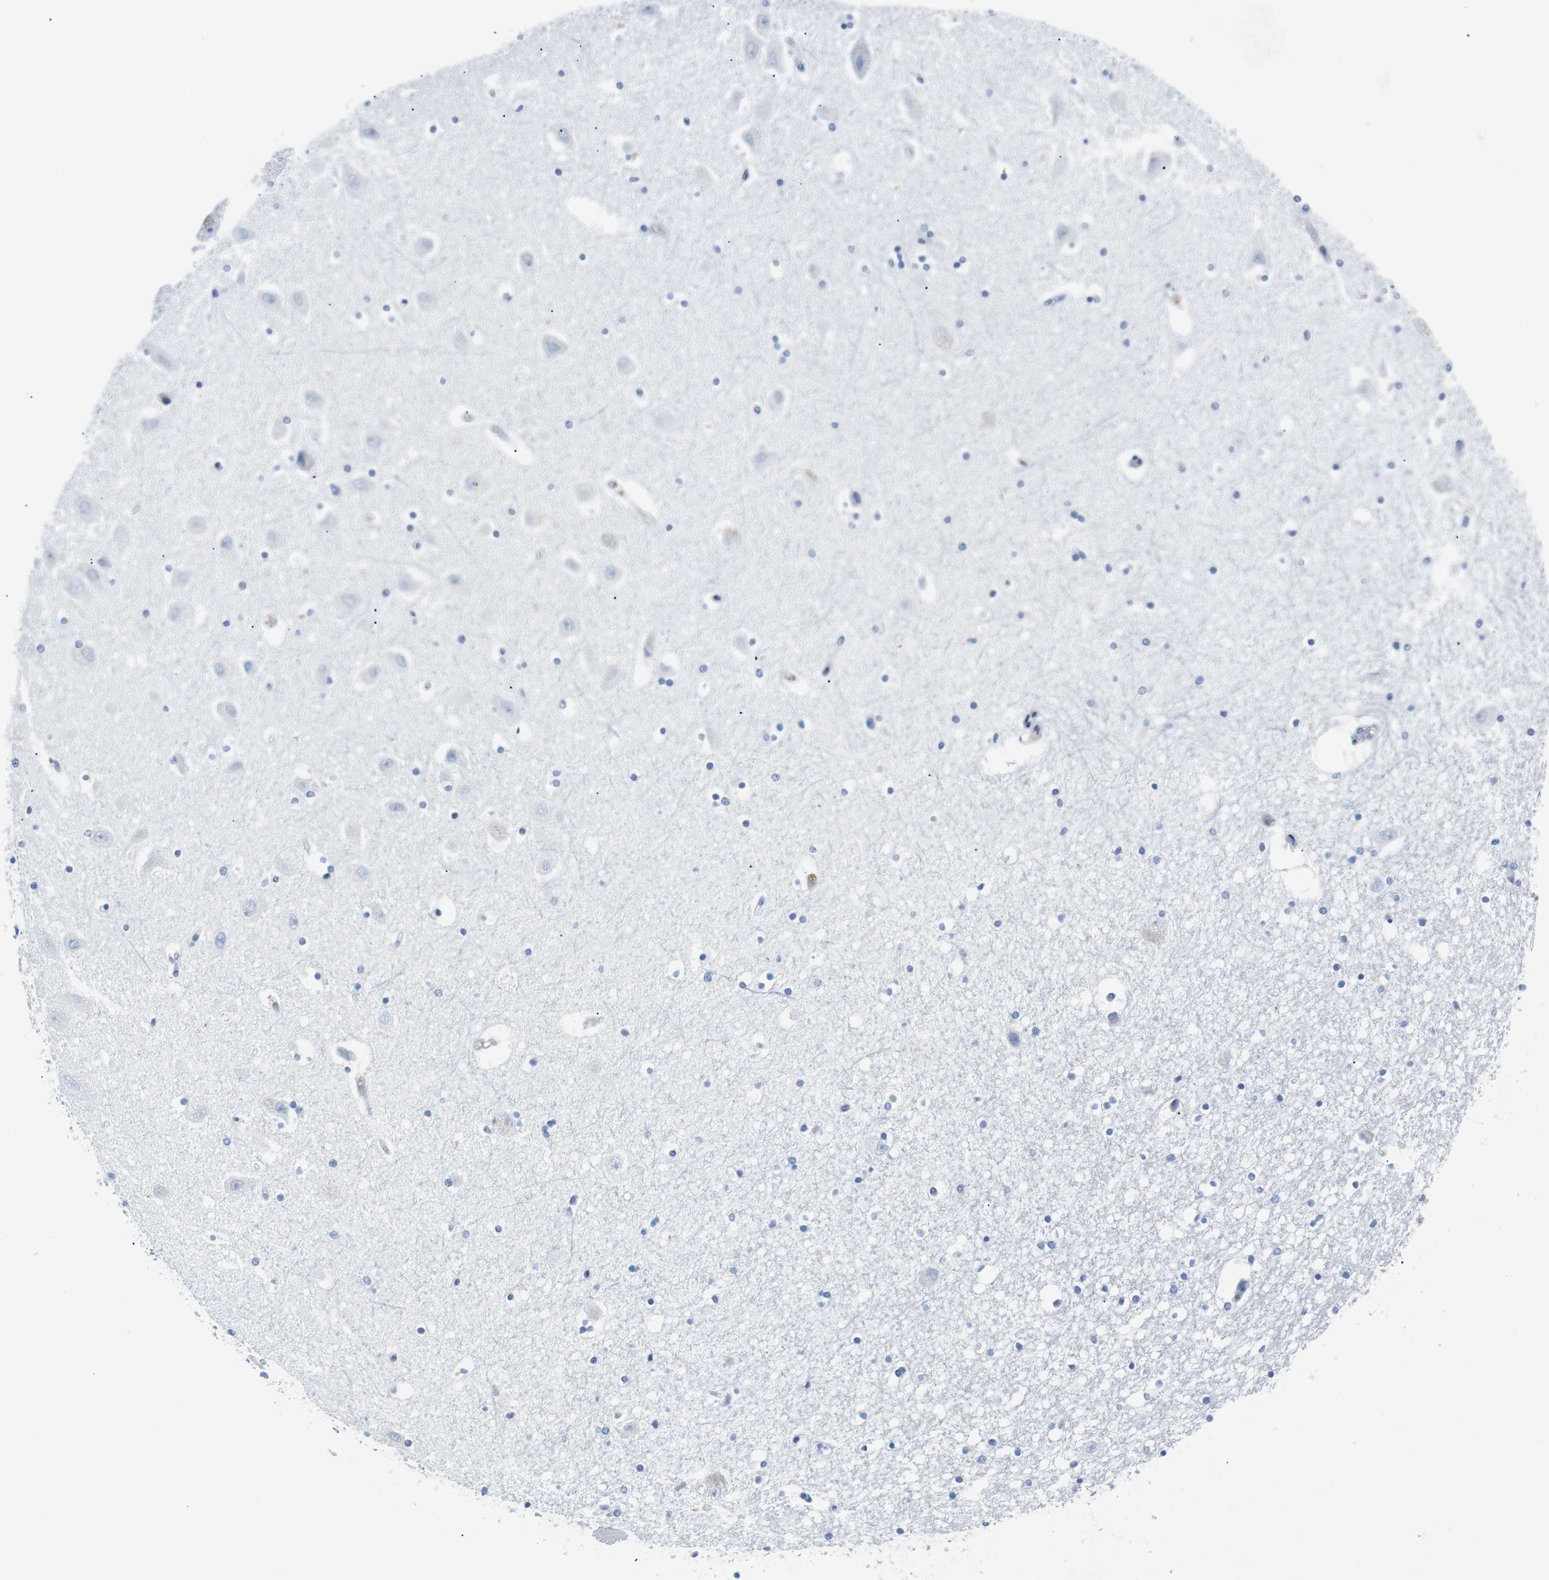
{"staining": {"intensity": "negative", "quantity": "none", "location": "none"}, "tissue": "hippocampus", "cell_type": "Glial cells", "image_type": "normal", "snomed": [{"axis": "morphology", "description": "Normal tissue, NOS"}, {"axis": "topography", "description": "Hippocampus"}], "caption": "There is no significant positivity in glial cells of hippocampus. (Brightfield microscopy of DAB (3,3'-diaminobenzidine) immunohistochemistry (IHC) at high magnification).", "gene": "EEF2K", "patient": {"sex": "male", "age": 45}}